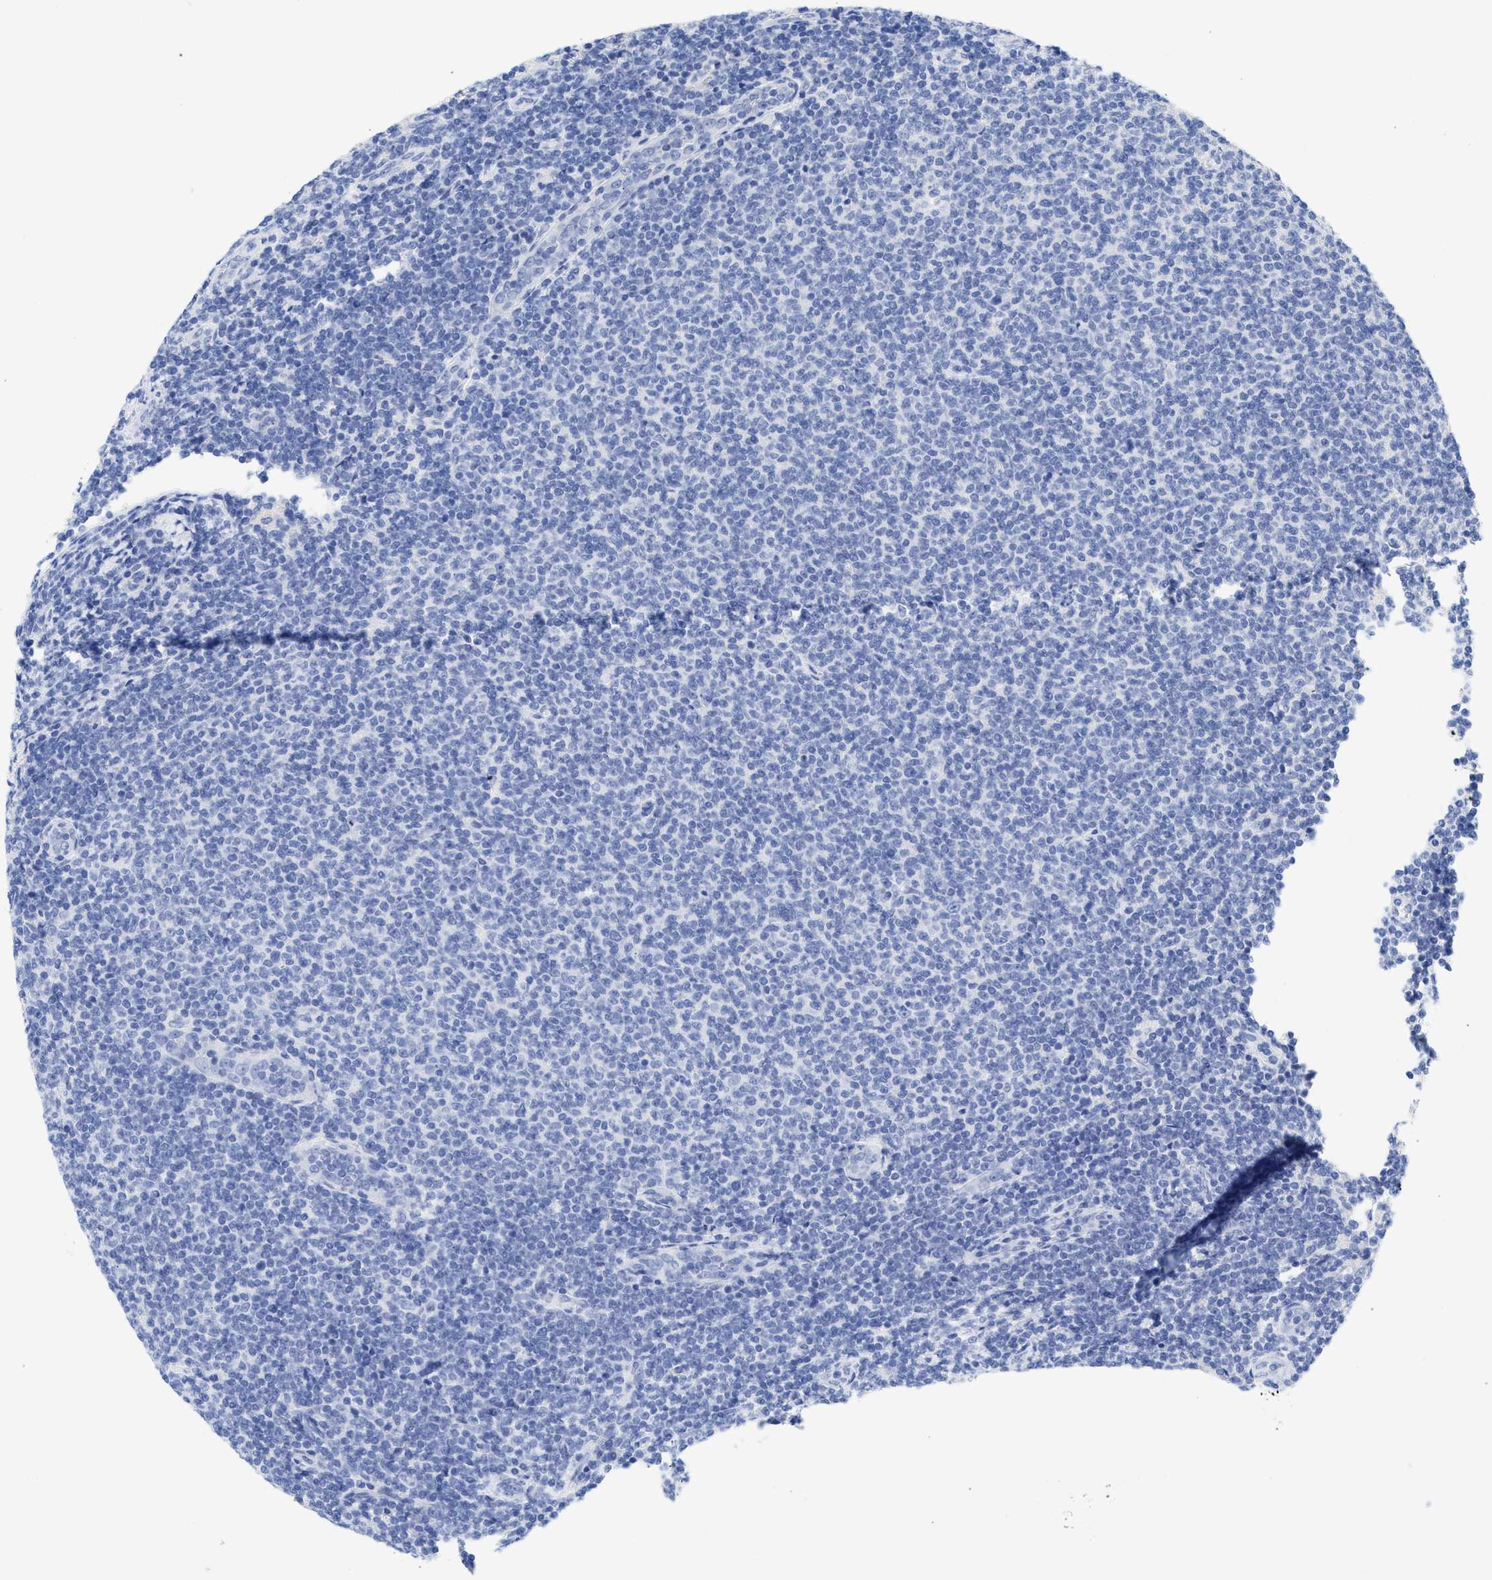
{"staining": {"intensity": "negative", "quantity": "none", "location": "none"}, "tissue": "lymphoma", "cell_type": "Tumor cells", "image_type": "cancer", "snomed": [{"axis": "morphology", "description": "Malignant lymphoma, non-Hodgkin's type, Low grade"}, {"axis": "topography", "description": "Lymph node"}], "caption": "This is an IHC micrograph of lymphoma. There is no expression in tumor cells.", "gene": "RSPH1", "patient": {"sex": "male", "age": 66}}